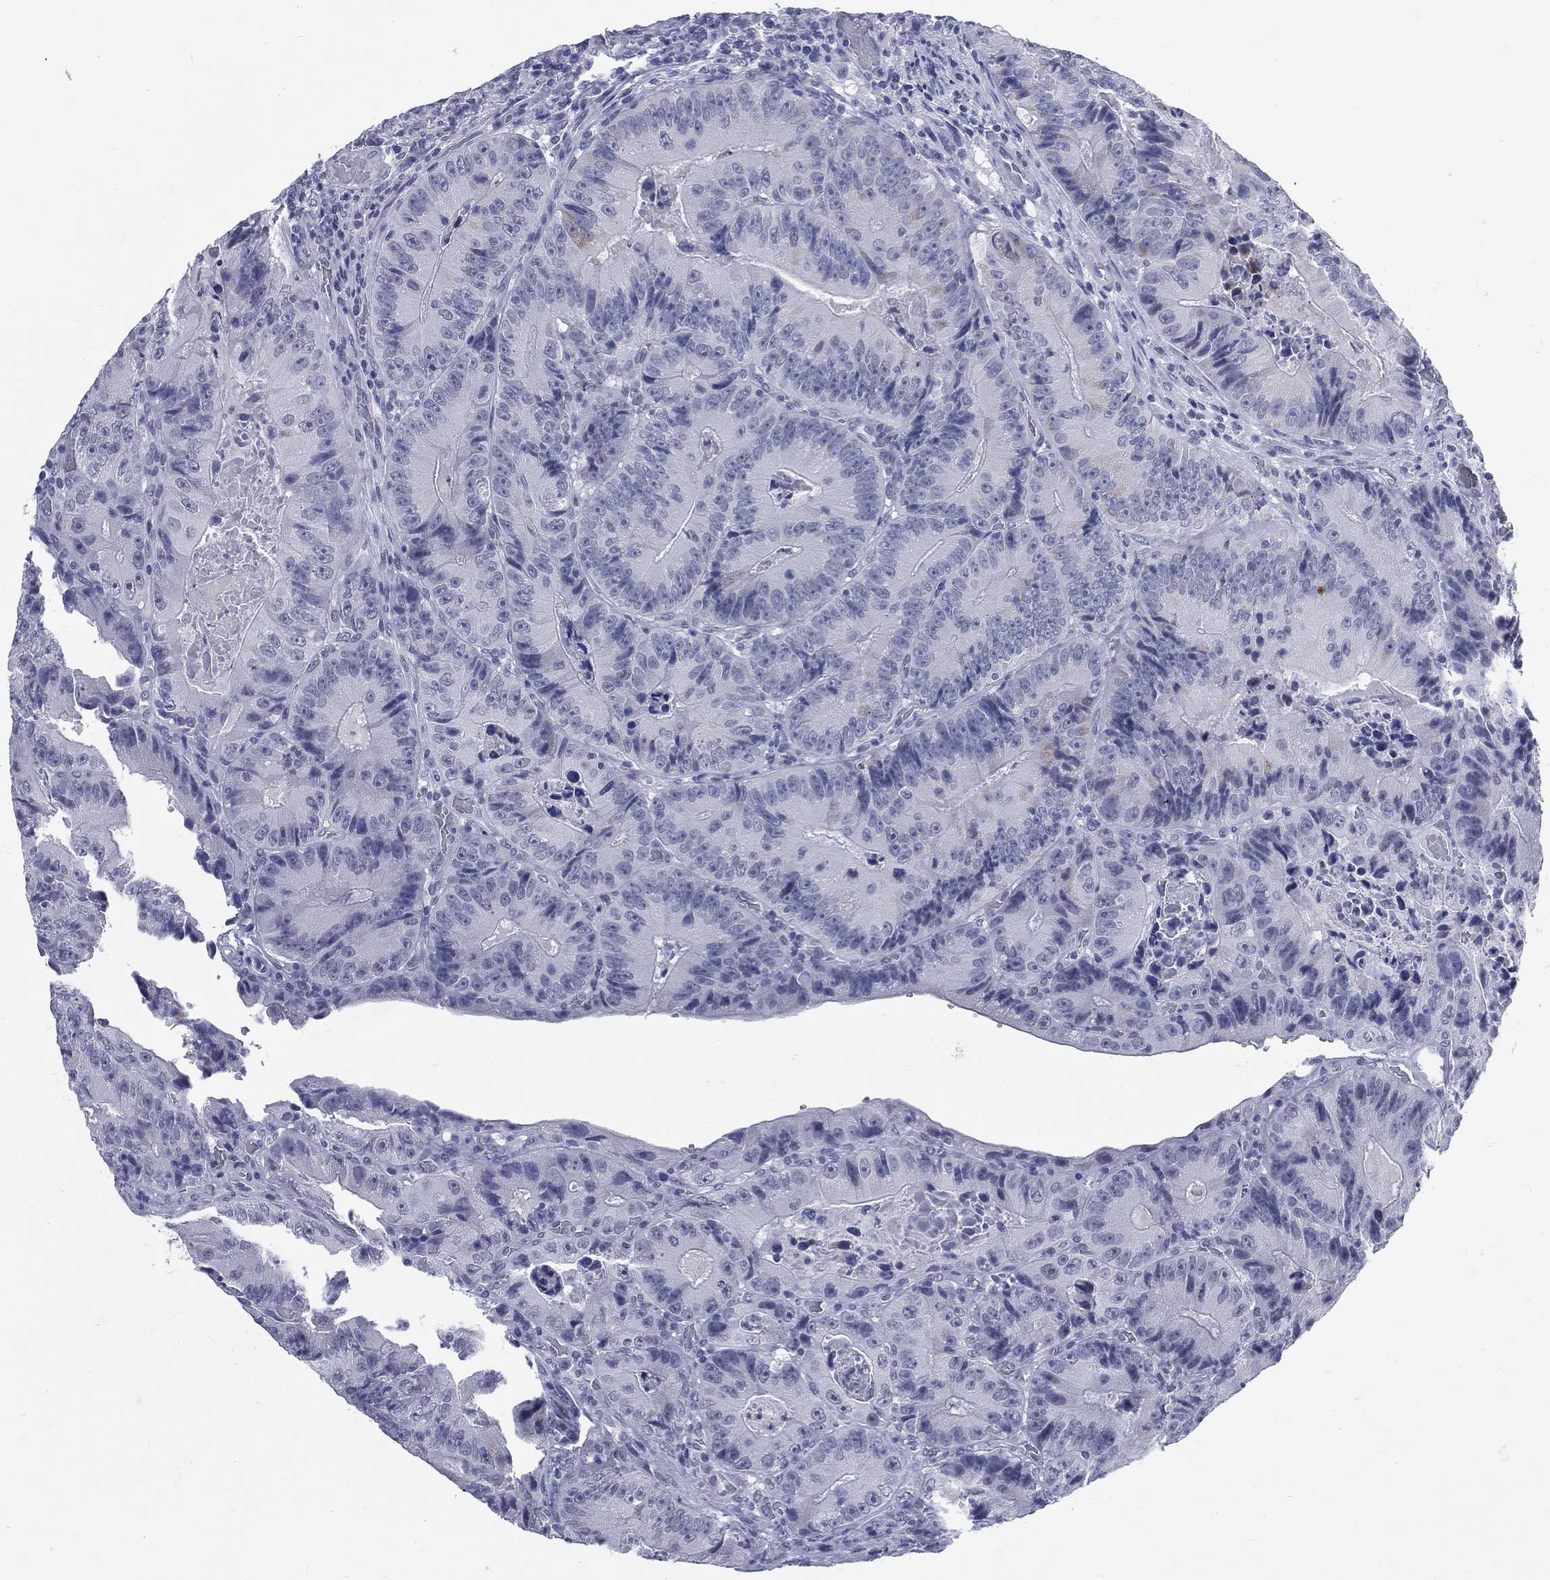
{"staining": {"intensity": "negative", "quantity": "none", "location": "none"}, "tissue": "colorectal cancer", "cell_type": "Tumor cells", "image_type": "cancer", "snomed": [{"axis": "morphology", "description": "Adenocarcinoma, NOS"}, {"axis": "topography", "description": "Colon"}], "caption": "An image of adenocarcinoma (colorectal) stained for a protein demonstrates no brown staining in tumor cells.", "gene": "MLLT10", "patient": {"sex": "female", "age": 86}}